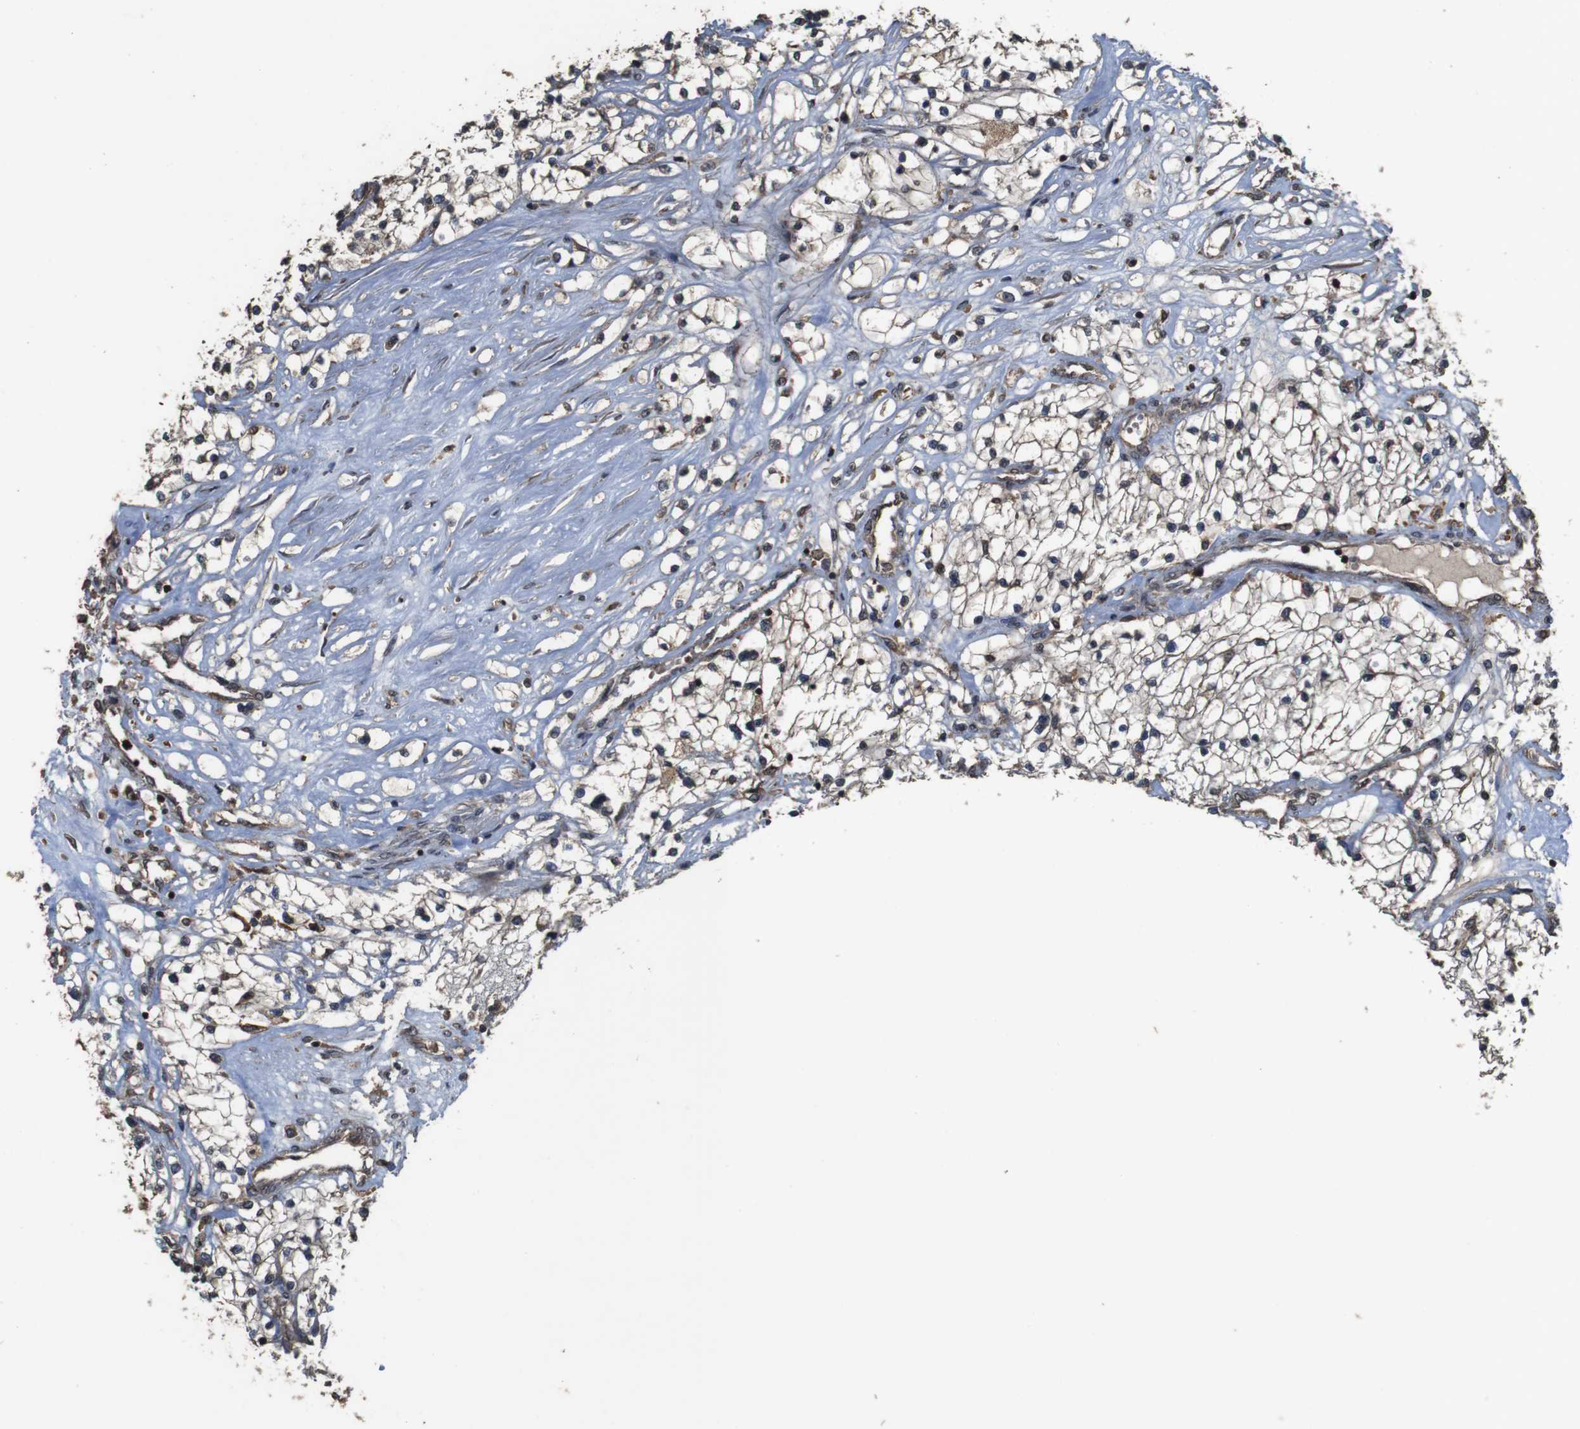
{"staining": {"intensity": "weak", "quantity": ">75%", "location": "cytoplasmic/membranous"}, "tissue": "renal cancer", "cell_type": "Tumor cells", "image_type": "cancer", "snomed": [{"axis": "morphology", "description": "Adenocarcinoma, NOS"}, {"axis": "topography", "description": "Kidney"}], "caption": "The immunohistochemical stain shows weak cytoplasmic/membranous positivity in tumor cells of adenocarcinoma (renal) tissue.", "gene": "BAG4", "patient": {"sex": "male", "age": 68}}